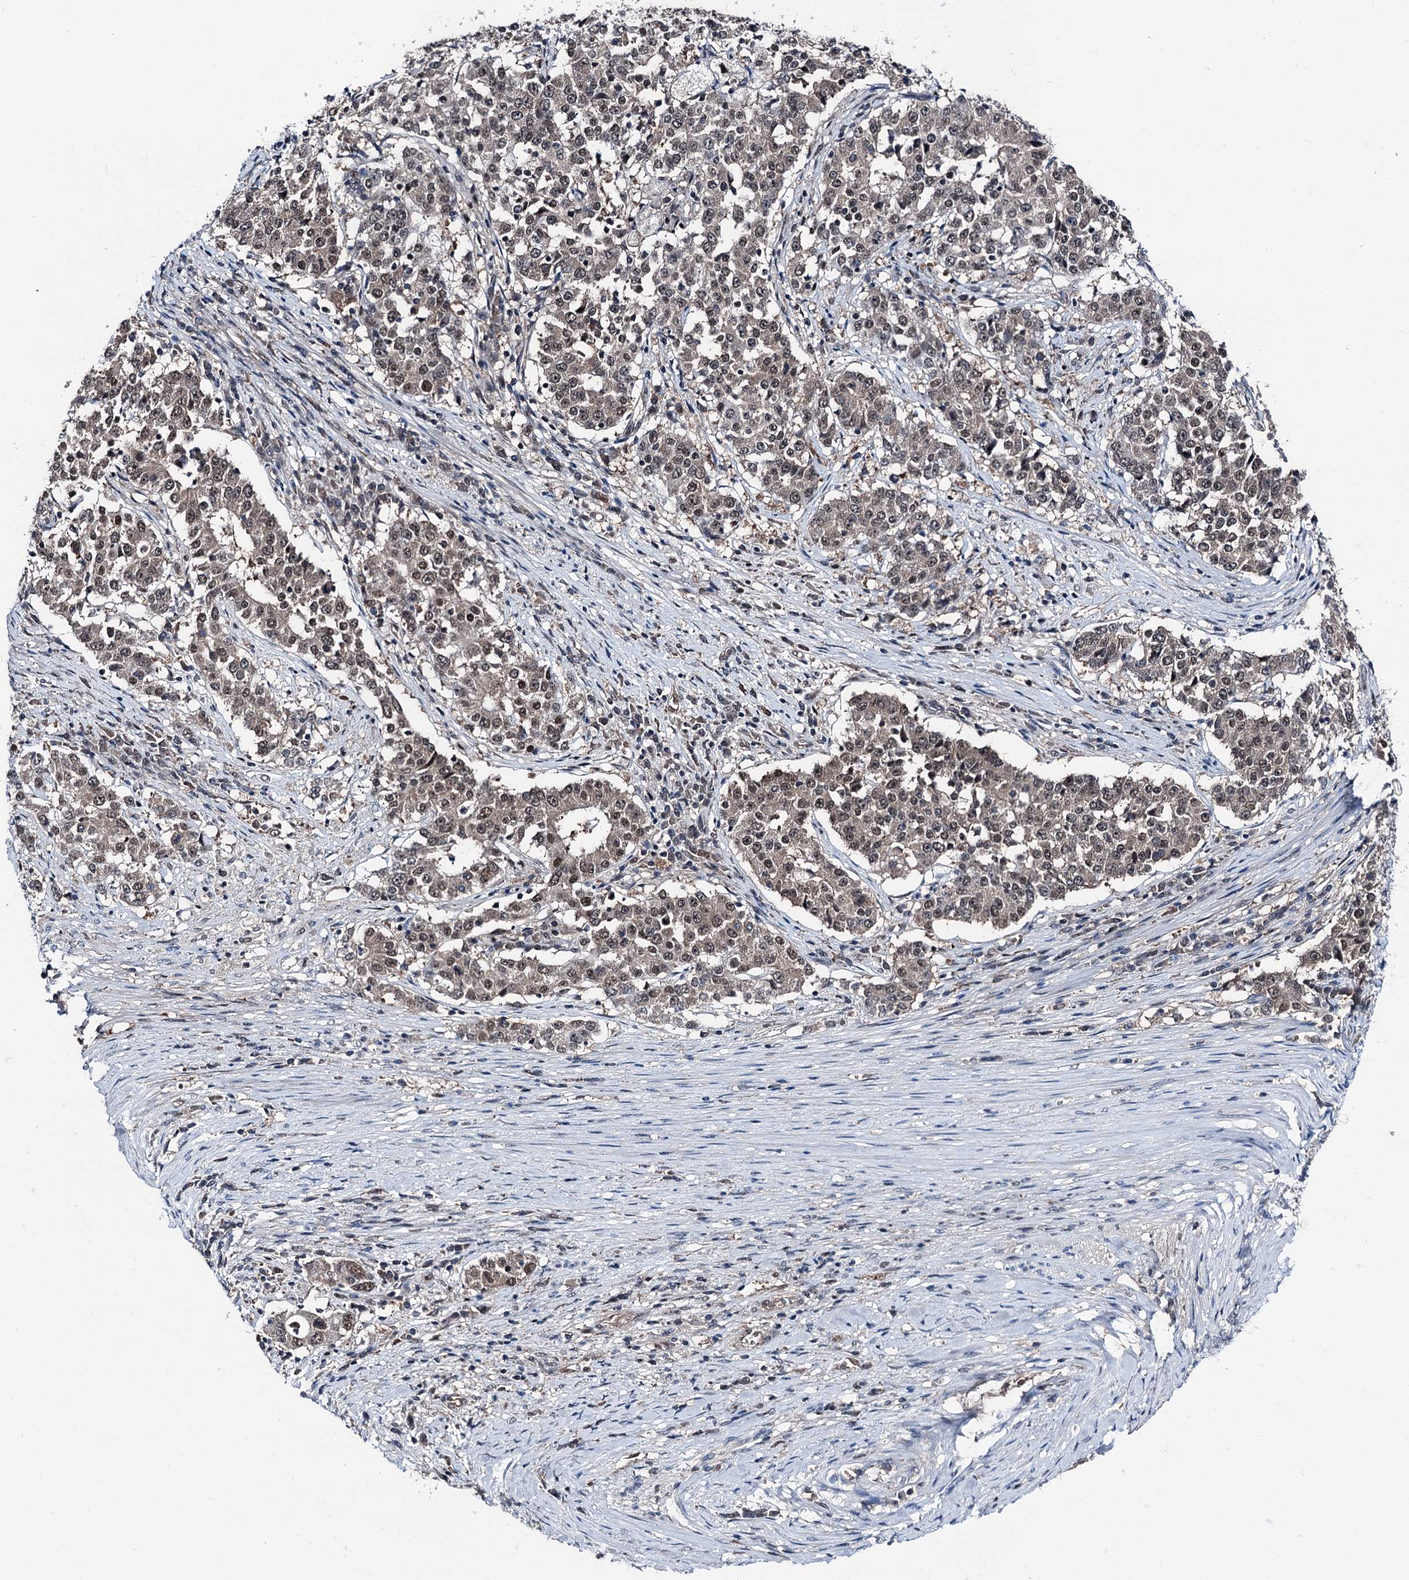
{"staining": {"intensity": "moderate", "quantity": ">75%", "location": "nuclear"}, "tissue": "stomach cancer", "cell_type": "Tumor cells", "image_type": "cancer", "snomed": [{"axis": "morphology", "description": "Adenocarcinoma, NOS"}, {"axis": "topography", "description": "Stomach"}], "caption": "A micrograph showing moderate nuclear positivity in approximately >75% of tumor cells in adenocarcinoma (stomach), as visualized by brown immunohistochemical staining.", "gene": "PSMD13", "patient": {"sex": "male", "age": 59}}